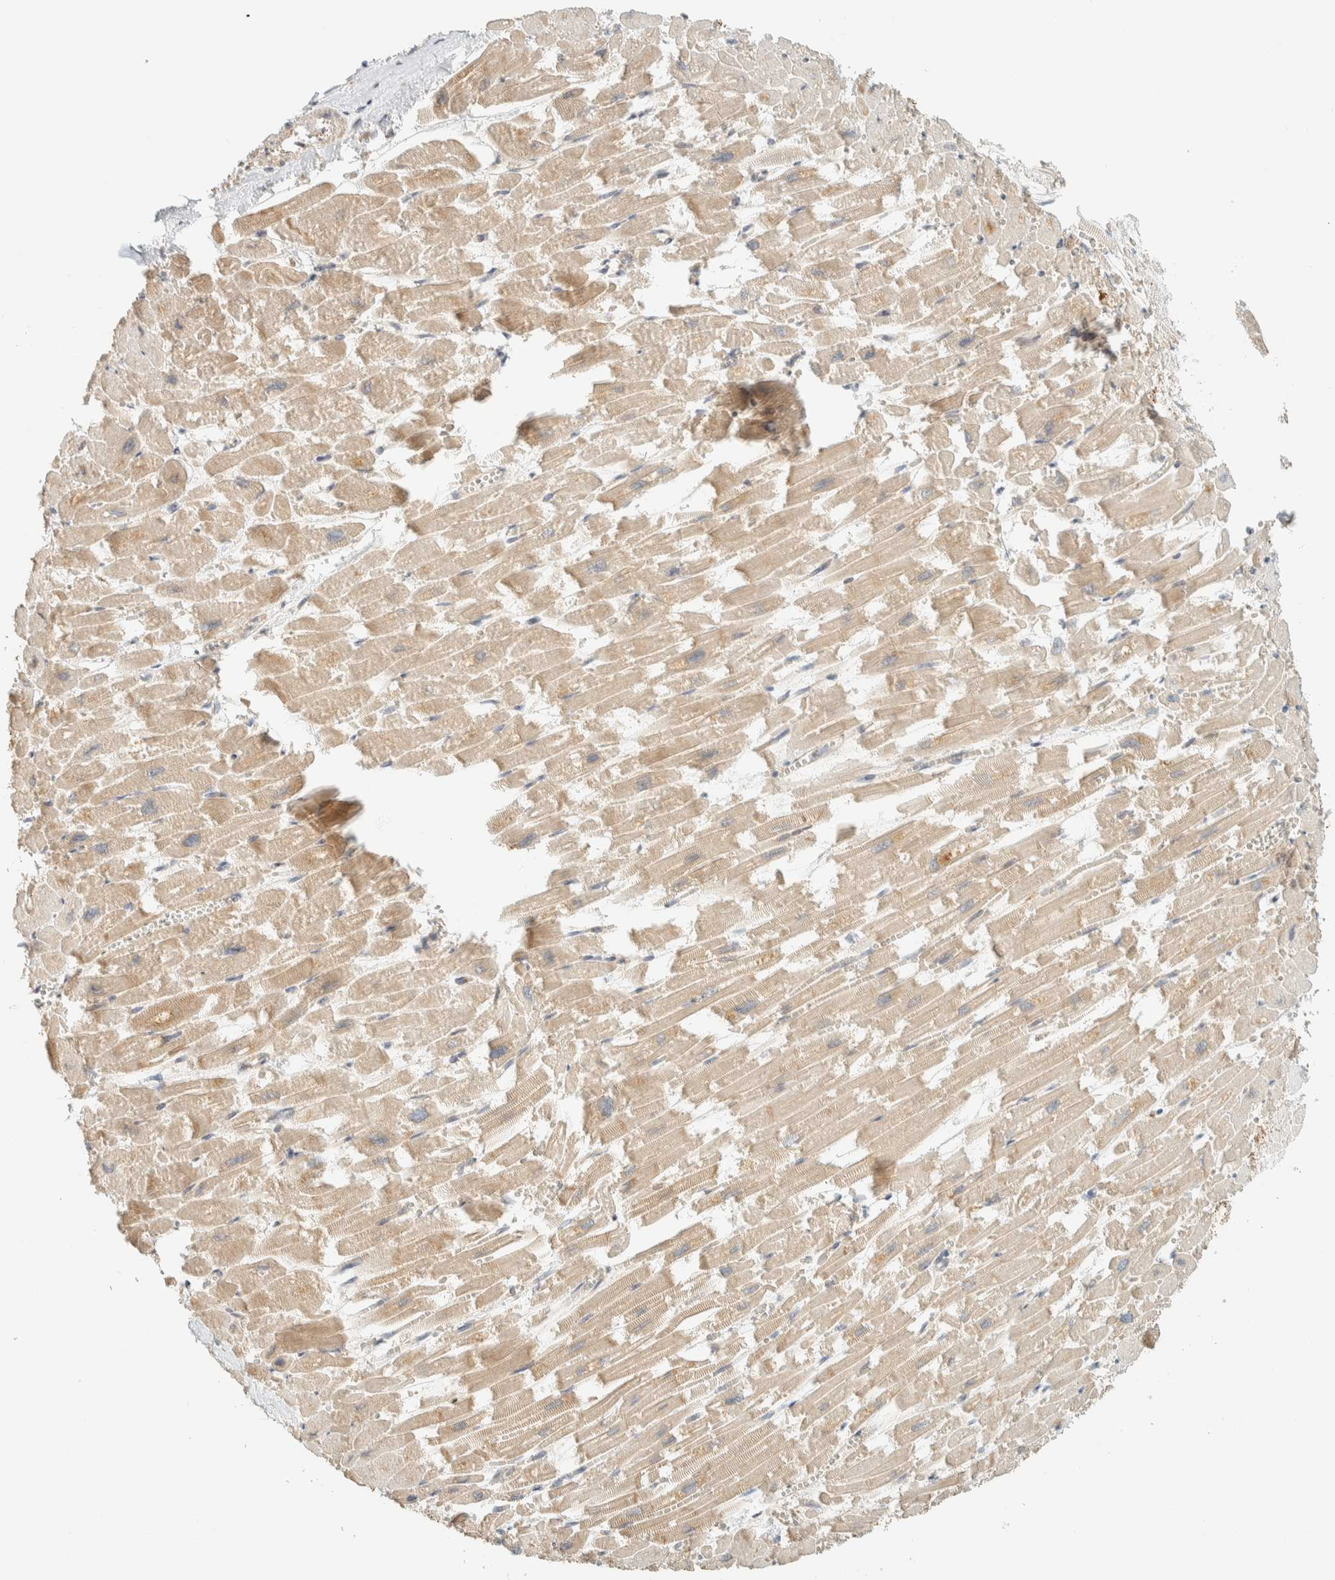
{"staining": {"intensity": "moderate", "quantity": "25%-75%", "location": "cytoplasmic/membranous"}, "tissue": "heart muscle", "cell_type": "Cardiomyocytes", "image_type": "normal", "snomed": [{"axis": "morphology", "description": "Normal tissue, NOS"}, {"axis": "topography", "description": "Heart"}], "caption": "Brown immunohistochemical staining in benign human heart muscle shows moderate cytoplasmic/membranous positivity in about 25%-75% of cardiomyocytes. (DAB IHC with brightfield microscopy, high magnification).", "gene": "ARFGEF1", "patient": {"sex": "male", "age": 54}}